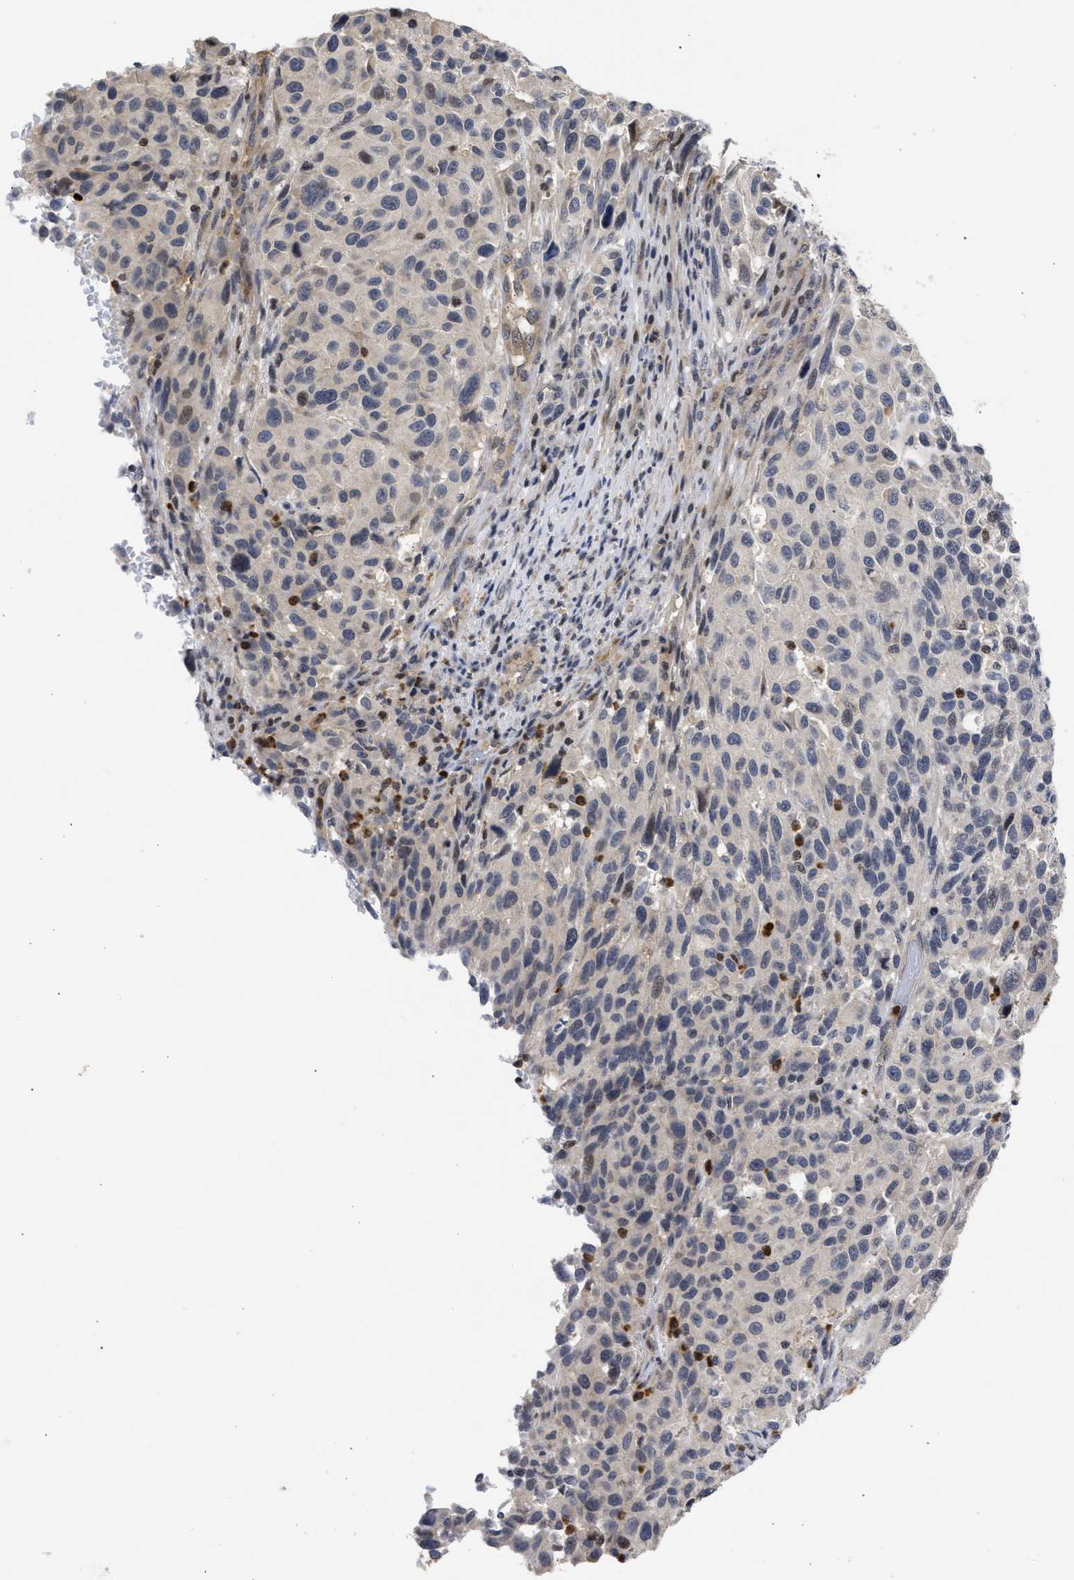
{"staining": {"intensity": "moderate", "quantity": "<25%", "location": "nuclear"}, "tissue": "melanoma", "cell_type": "Tumor cells", "image_type": "cancer", "snomed": [{"axis": "morphology", "description": "Malignant melanoma, Metastatic site"}, {"axis": "topography", "description": "Lymph node"}], "caption": "This histopathology image reveals IHC staining of human malignant melanoma (metastatic site), with low moderate nuclear positivity in approximately <25% of tumor cells.", "gene": "ENSG00000142539", "patient": {"sex": "male", "age": 61}}